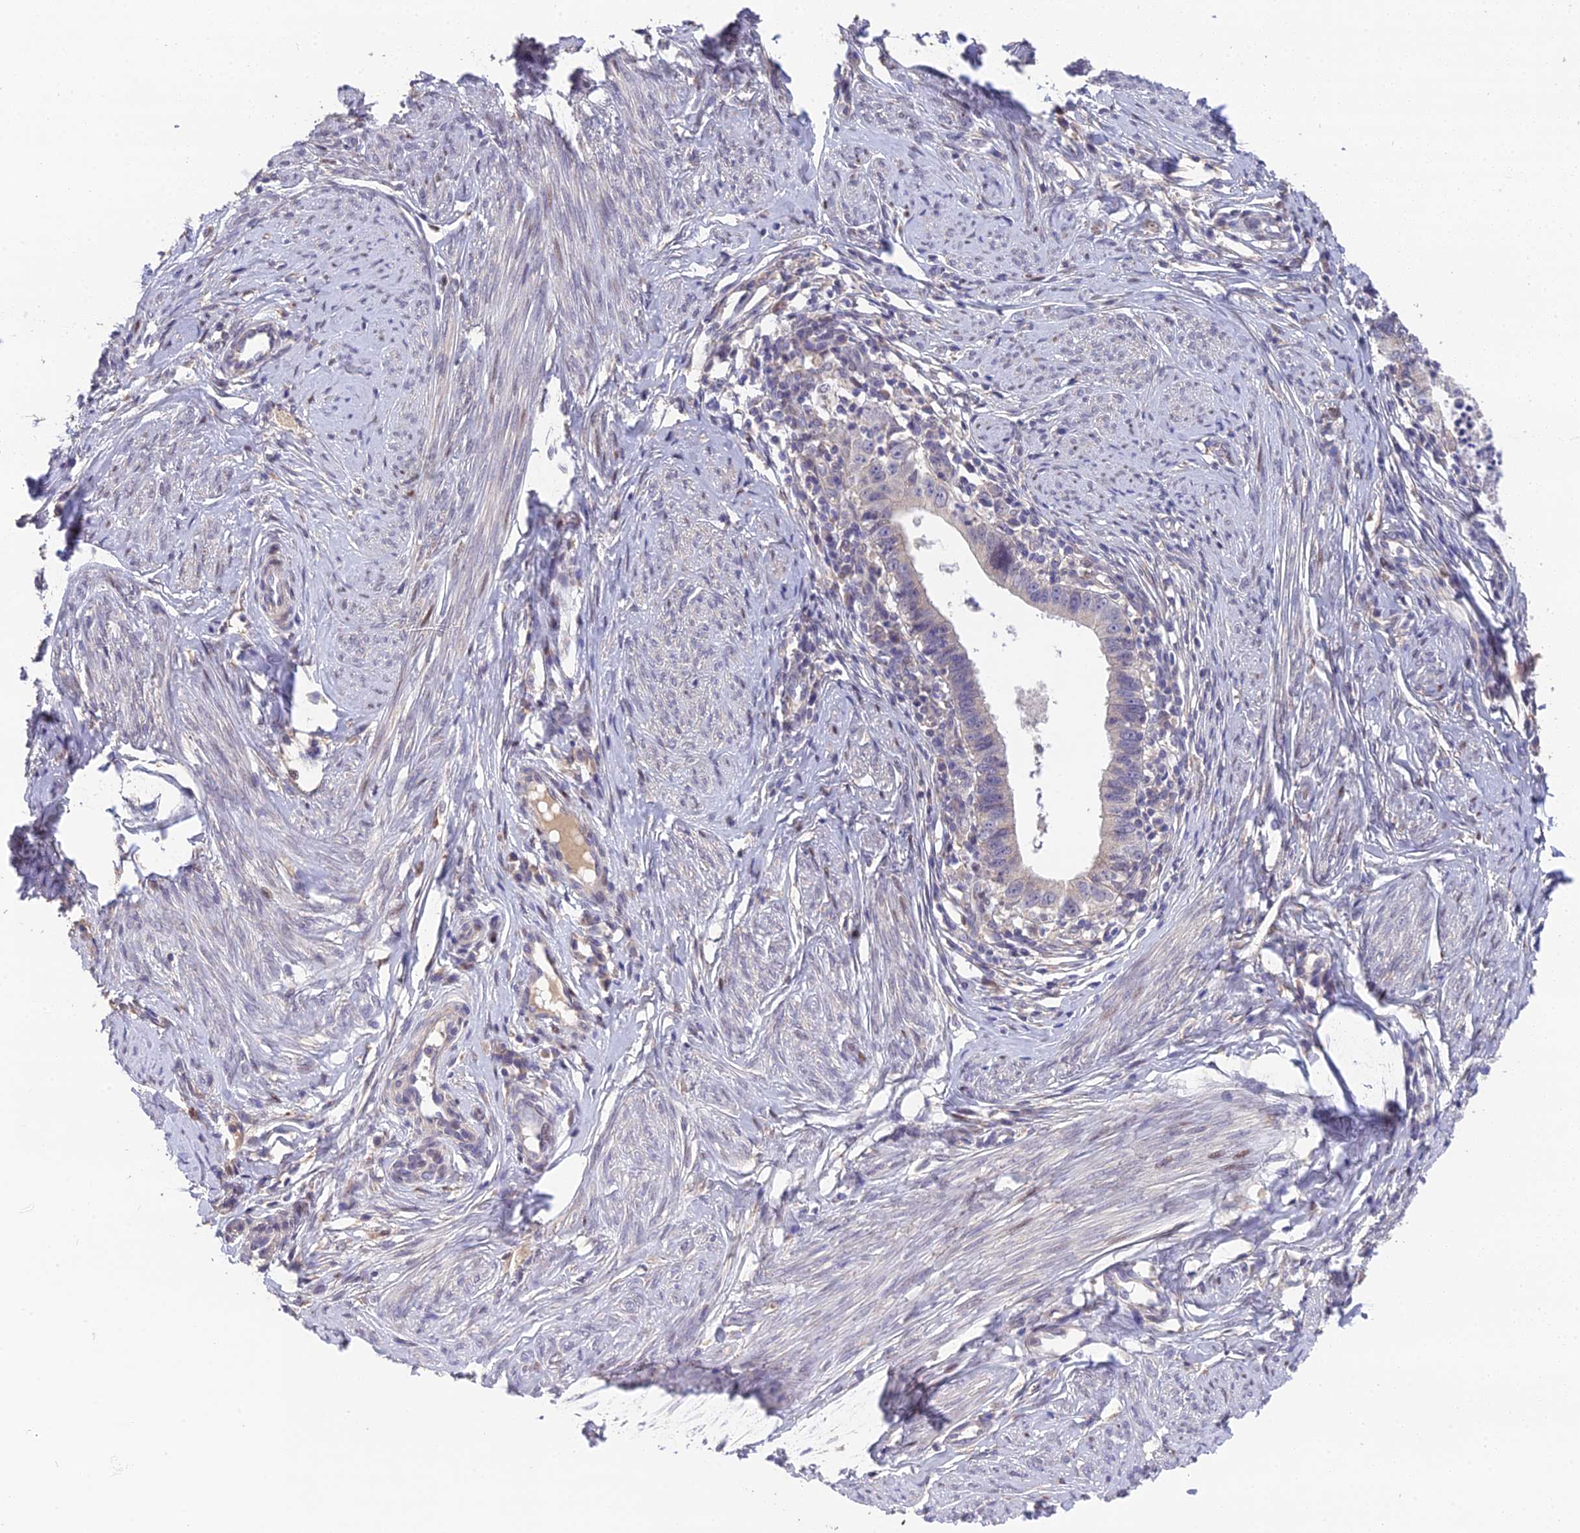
{"staining": {"intensity": "negative", "quantity": "none", "location": "none"}, "tissue": "cervical cancer", "cell_type": "Tumor cells", "image_type": "cancer", "snomed": [{"axis": "morphology", "description": "Adenocarcinoma, NOS"}, {"axis": "topography", "description": "Cervix"}], "caption": "Tumor cells show no significant staining in adenocarcinoma (cervical).", "gene": "PUS10", "patient": {"sex": "female", "age": 36}}